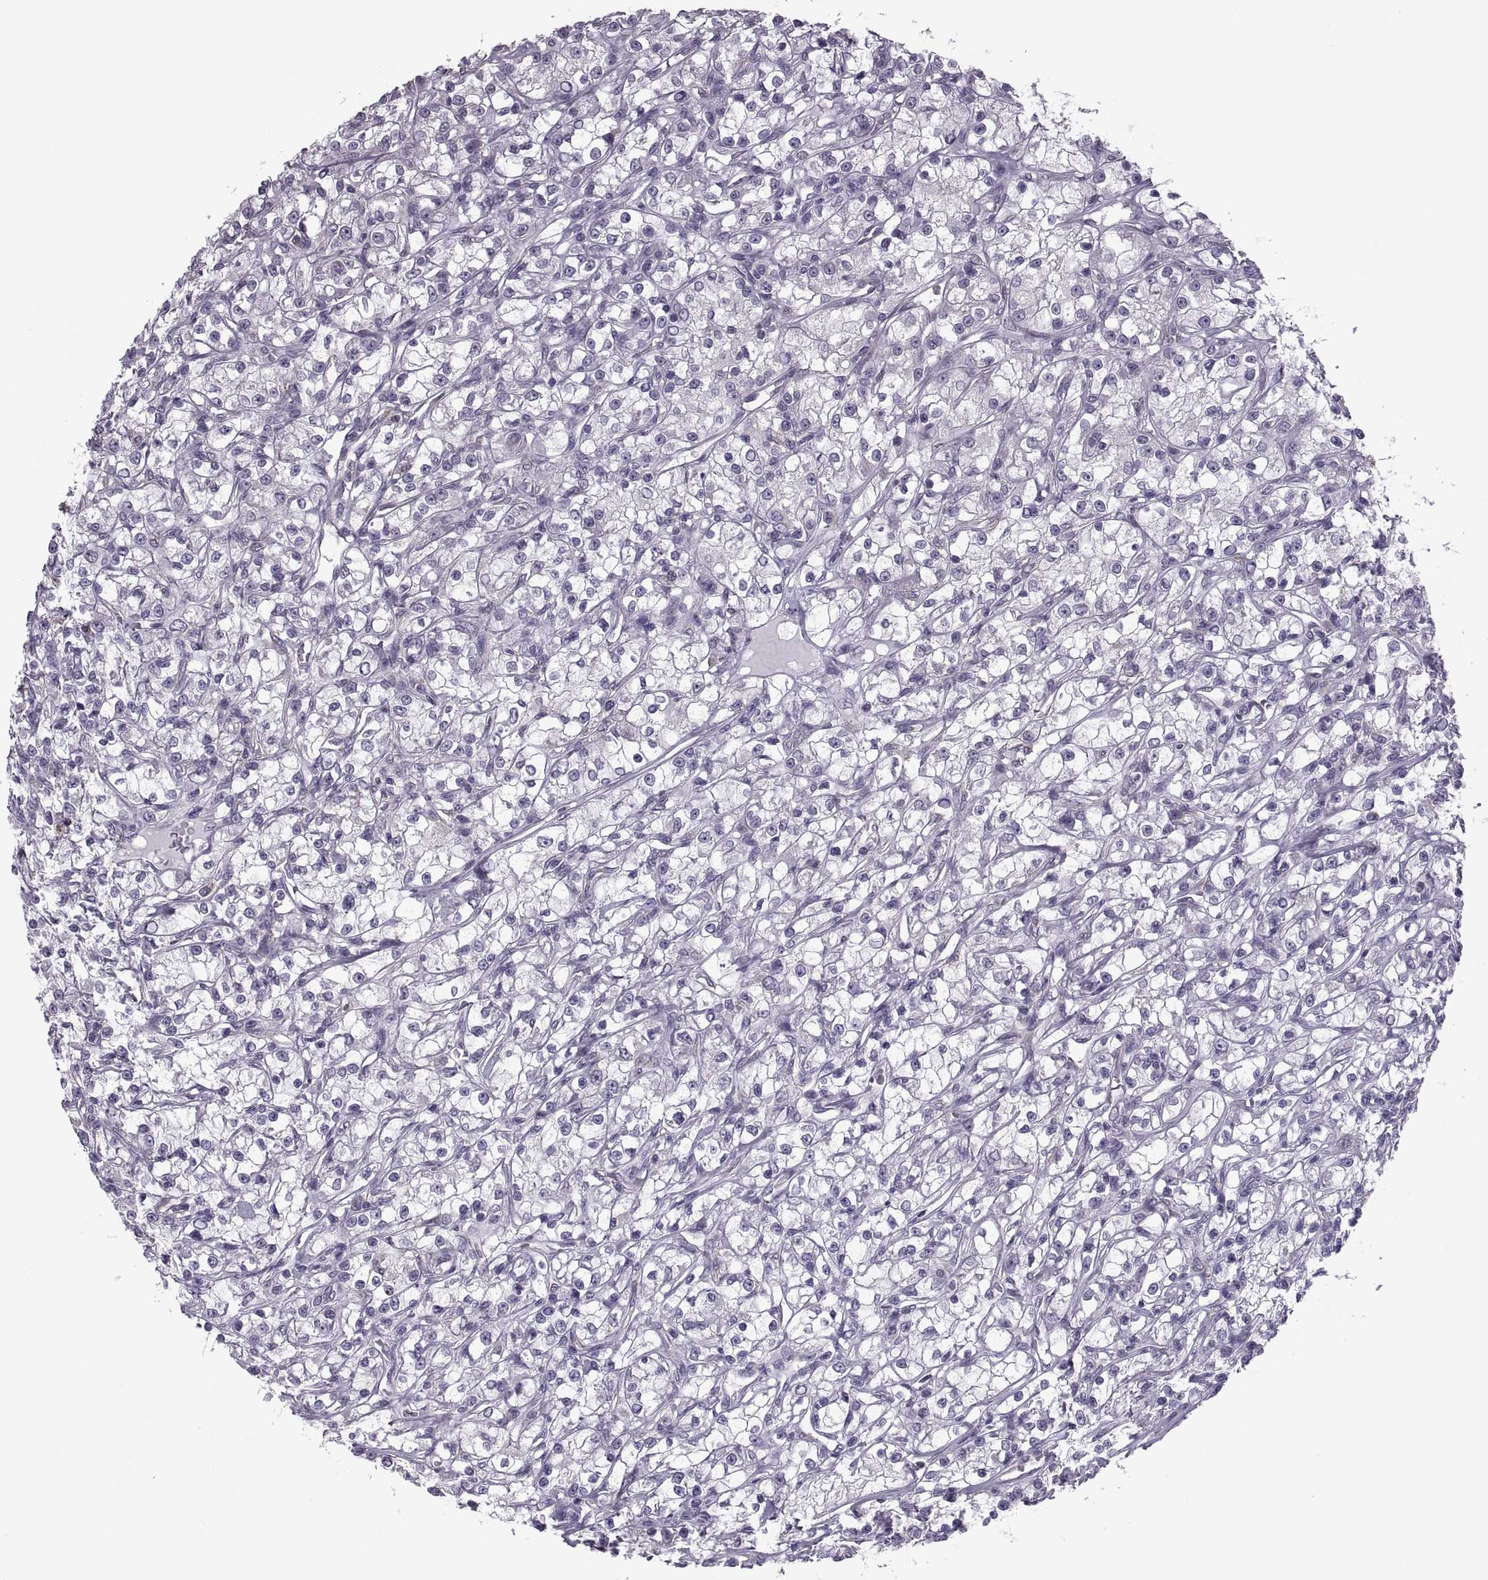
{"staining": {"intensity": "negative", "quantity": "none", "location": "none"}, "tissue": "renal cancer", "cell_type": "Tumor cells", "image_type": "cancer", "snomed": [{"axis": "morphology", "description": "Adenocarcinoma, NOS"}, {"axis": "topography", "description": "Kidney"}], "caption": "DAB (3,3'-diaminobenzidine) immunohistochemical staining of human adenocarcinoma (renal) displays no significant staining in tumor cells.", "gene": "PABPC1", "patient": {"sex": "female", "age": 59}}